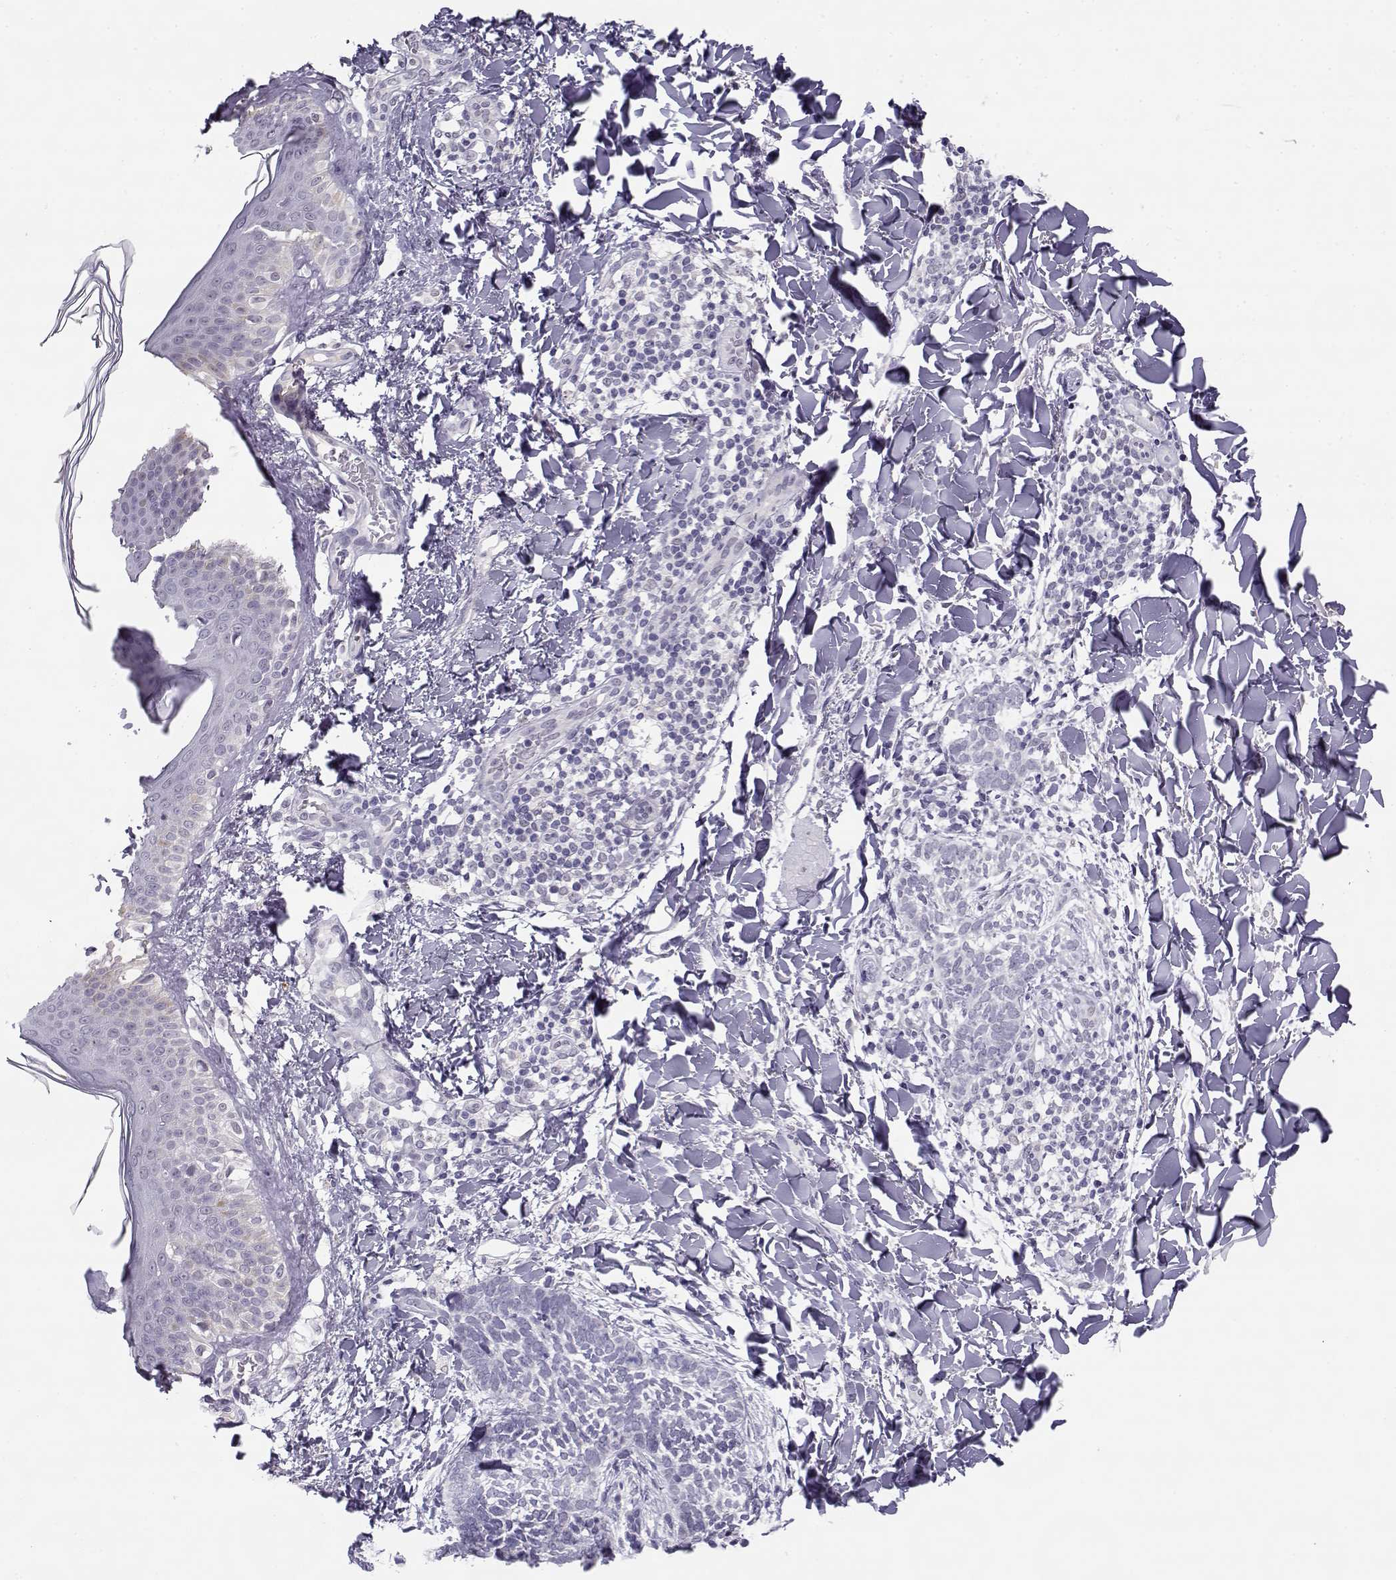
{"staining": {"intensity": "negative", "quantity": "none", "location": "none"}, "tissue": "skin cancer", "cell_type": "Tumor cells", "image_type": "cancer", "snomed": [{"axis": "morphology", "description": "Normal tissue, NOS"}, {"axis": "morphology", "description": "Basal cell carcinoma"}, {"axis": "topography", "description": "Skin"}], "caption": "A high-resolution histopathology image shows immunohistochemistry staining of skin cancer, which exhibits no significant positivity in tumor cells. Nuclei are stained in blue.", "gene": "C16orf86", "patient": {"sex": "male", "age": 46}}